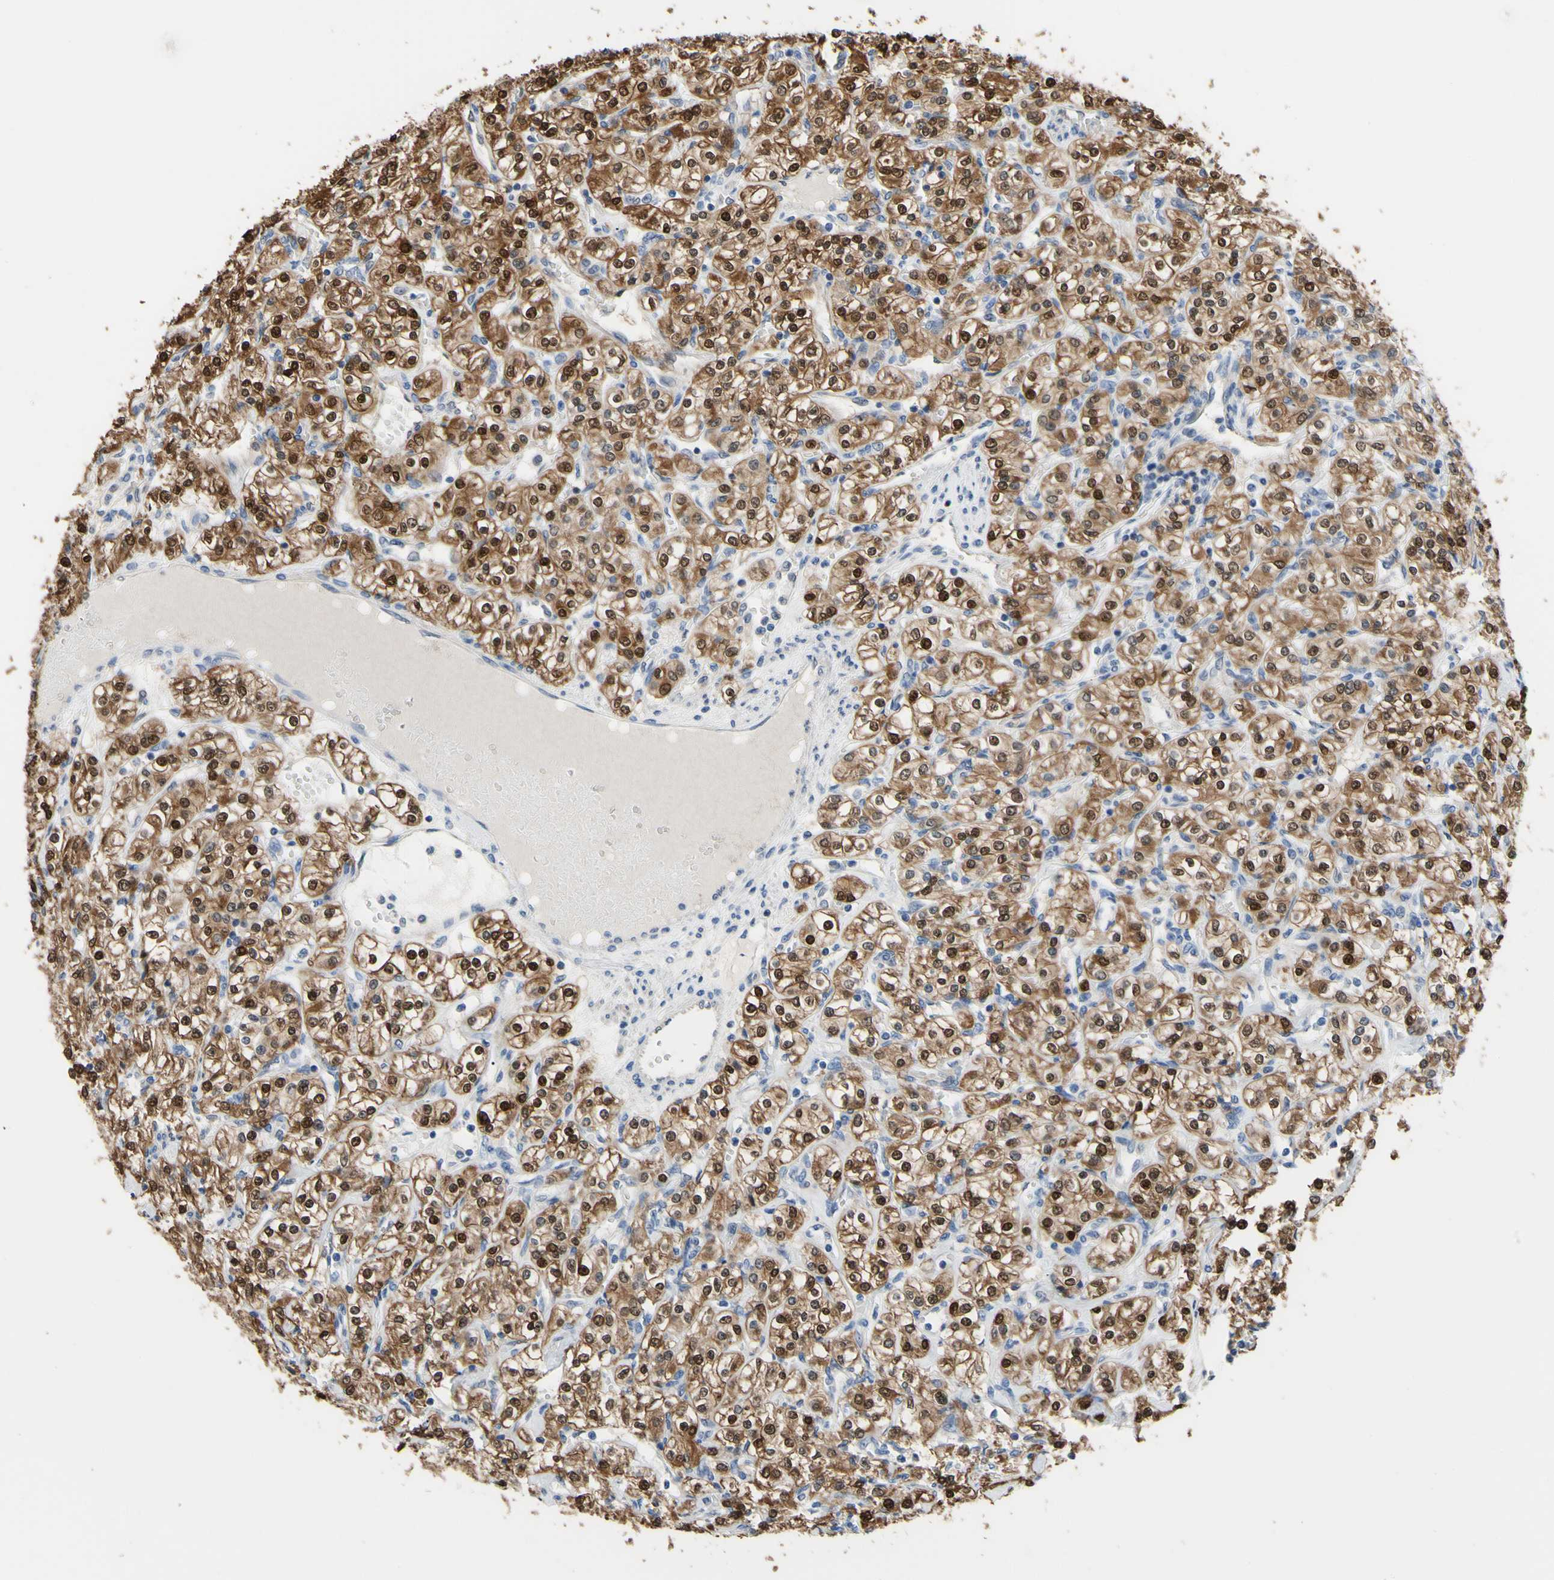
{"staining": {"intensity": "strong", "quantity": ">75%", "location": "cytoplasmic/membranous,nuclear"}, "tissue": "renal cancer", "cell_type": "Tumor cells", "image_type": "cancer", "snomed": [{"axis": "morphology", "description": "Adenocarcinoma, NOS"}, {"axis": "topography", "description": "Kidney"}], "caption": "Brown immunohistochemical staining in renal cancer (adenocarcinoma) reveals strong cytoplasmic/membranous and nuclear staining in about >75% of tumor cells. (IHC, brightfield microscopy, high magnification).", "gene": "UPK3B", "patient": {"sex": "male", "age": 77}}